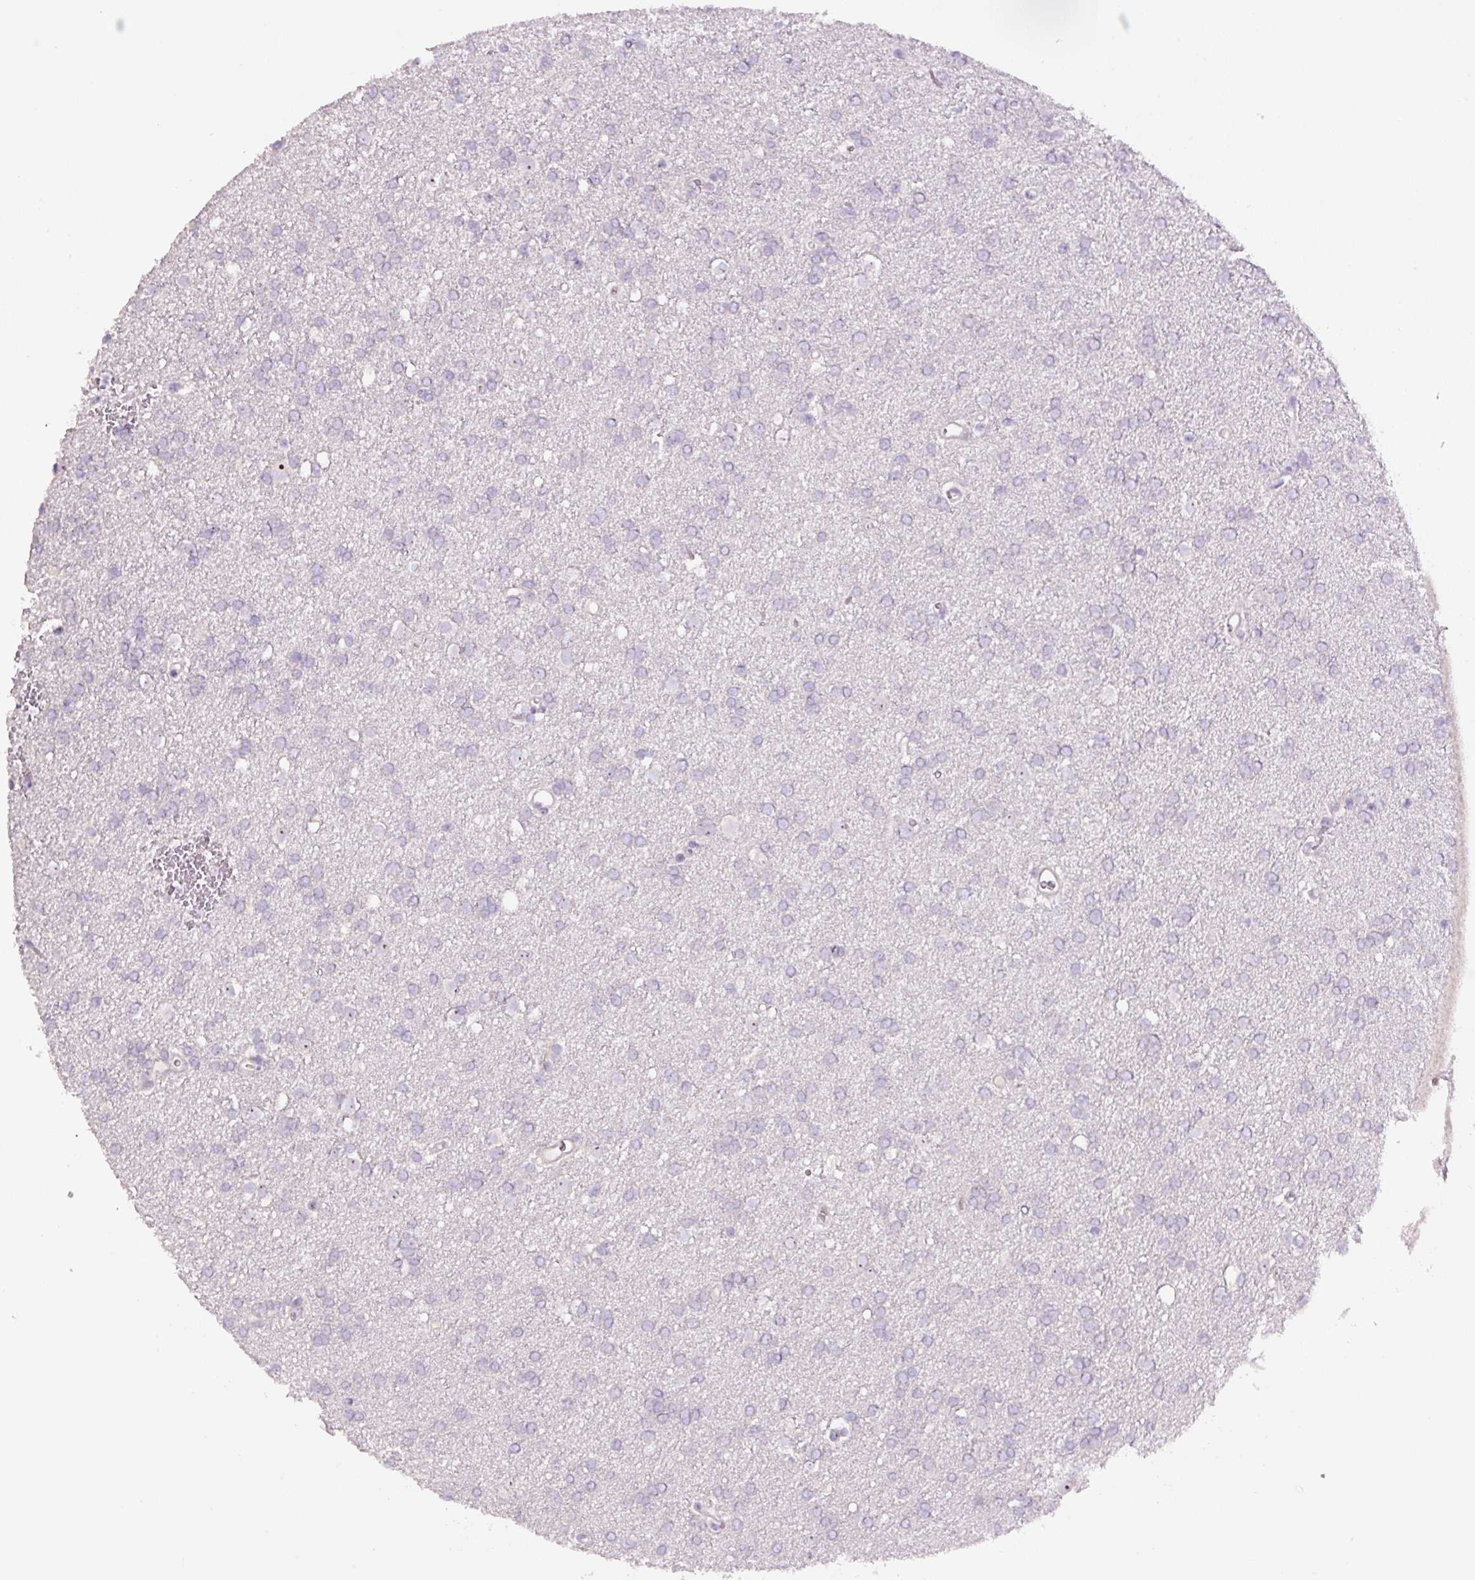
{"staining": {"intensity": "negative", "quantity": "none", "location": "none"}, "tissue": "glioma", "cell_type": "Tumor cells", "image_type": "cancer", "snomed": [{"axis": "morphology", "description": "Glioma, malignant, Low grade"}, {"axis": "topography", "description": "Brain"}], "caption": "Immunohistochemical staining of malignant low-grade glioma displays no significant staining in tumor cells.", "gene": "TMEM151B", "patient": {"sex": "female", "age": 34}}